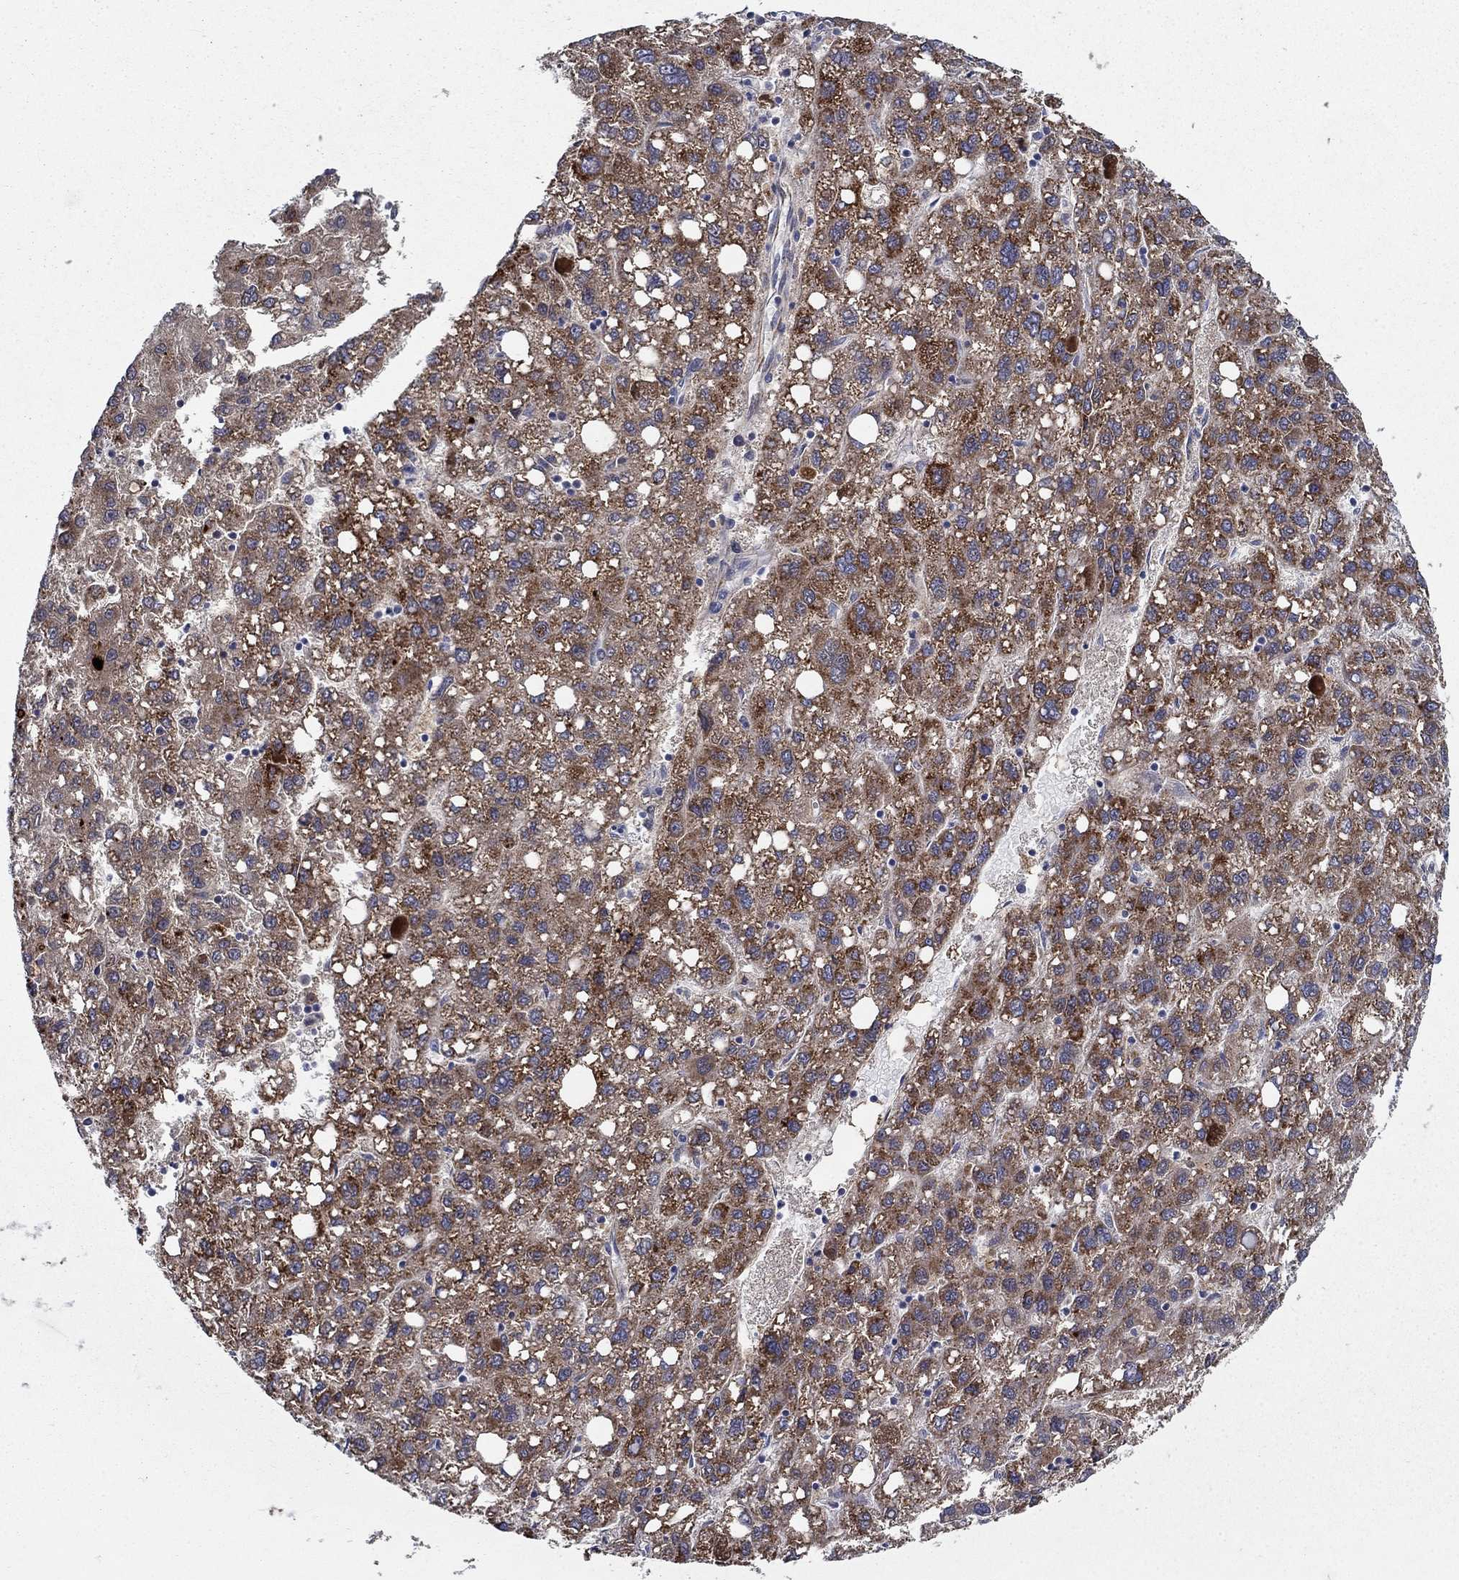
{"staining": {"intensity": "strong", "quantity": "25%-75%", "location": "cytoplasmic/membranous"}, "tissue": "liver cancer", "cell_type": "Tumor cells", "image_type": "cancer", "snomed": [{"axis": "morphology", "description": "Carcinoma, Hepatocellular, NOS"}, {"axis": "topography", "description": "Liver"}], "caption": "Liver hepatocellular carcinoma stained for a protein exhibits strong cytoplasmic/membranous positivity in tumor cells.", "gene": "LACTB2", "patient": {"sex": "female", "age": 82}}